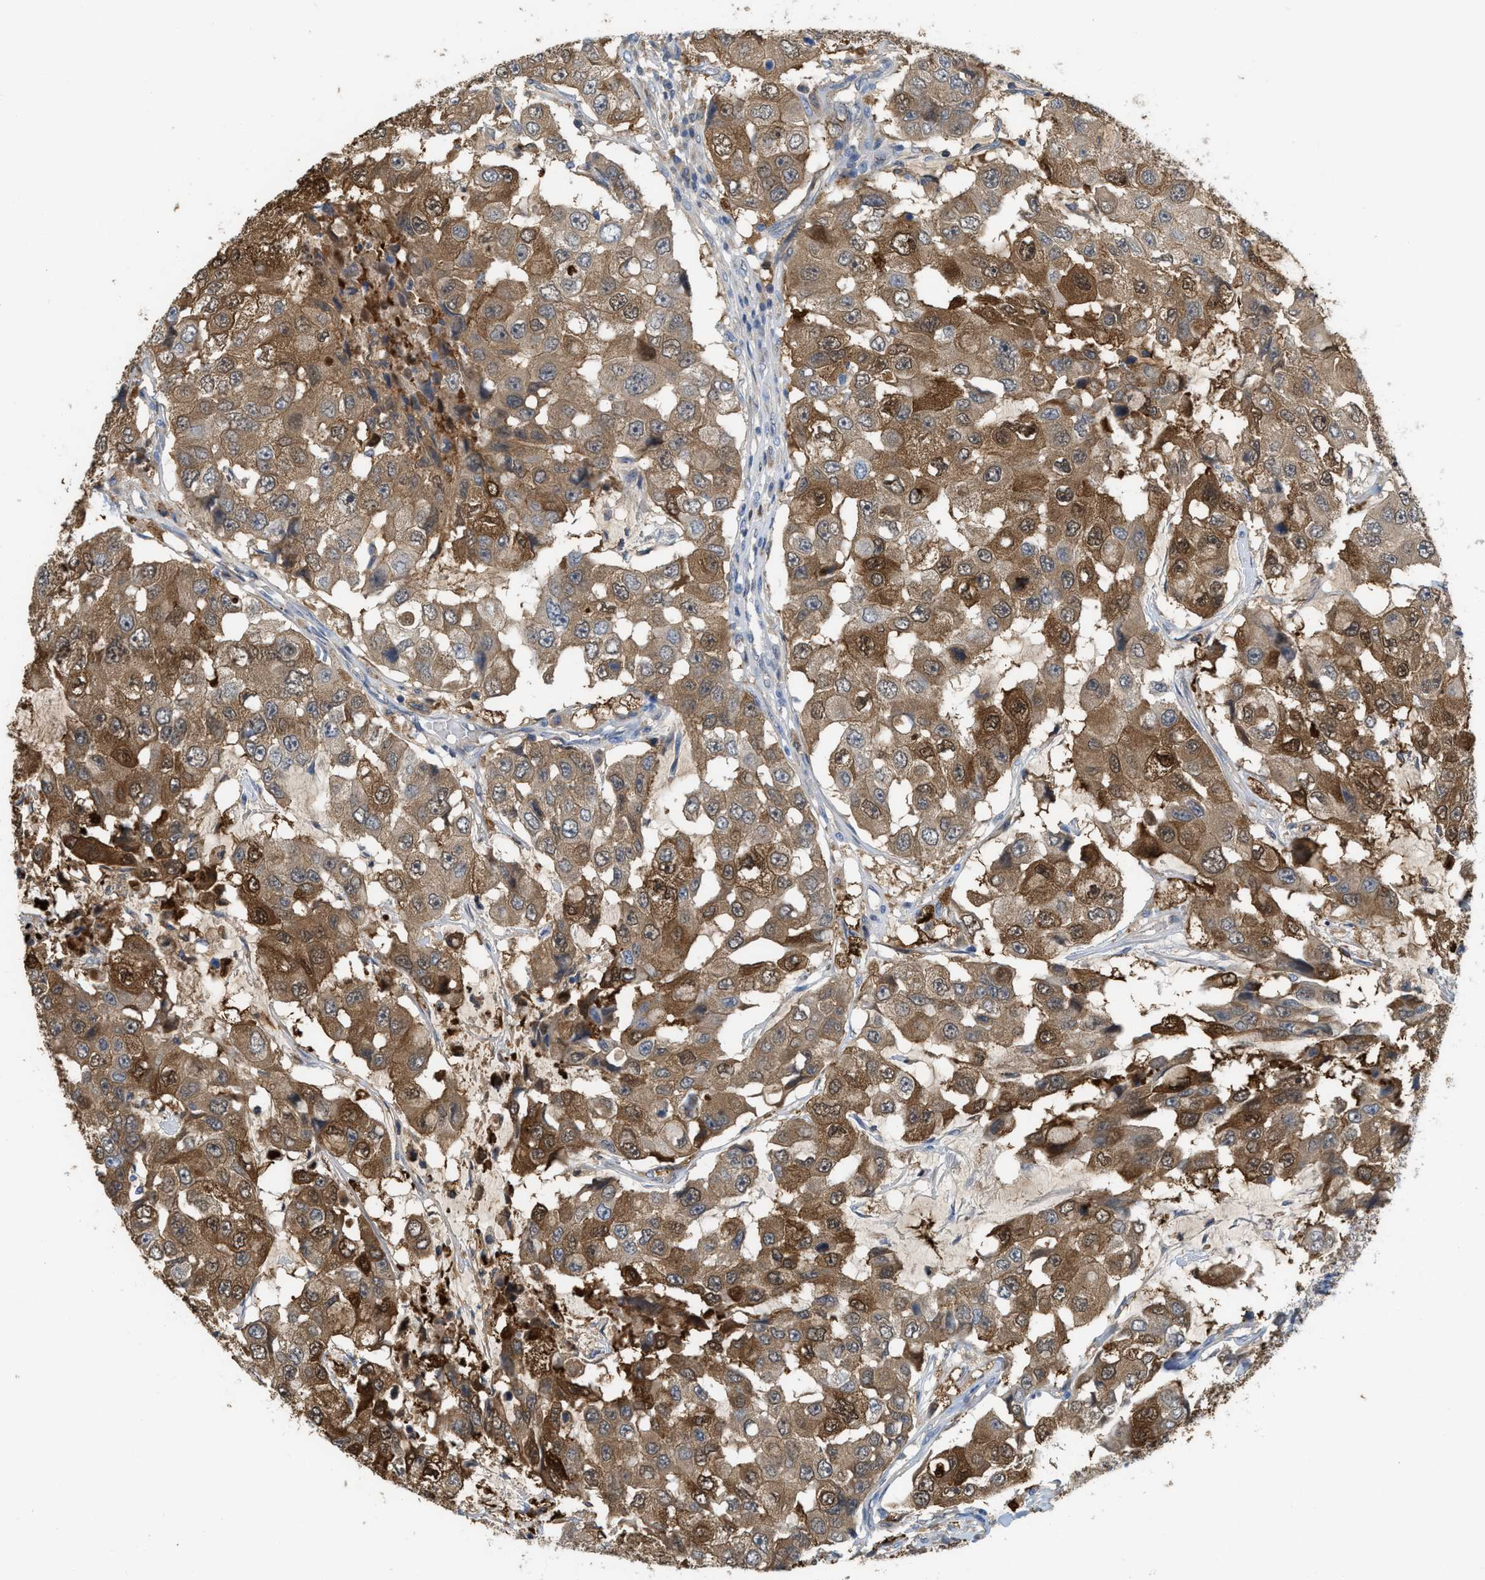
{"staining": {"intensity": "strong", "quantity": "25%-75%", "location": "cytoplasmic/membranous"}, "tissue": "breast cancer", "cell_type": "Tumor cells", "image_type": "cancer", "snomed": [{"axis": "morphology", "description": "Duct carcinoma"}, {"axis": "topography", "description": "Breast"}], "caption": "IHC staining of breast infiltrating ductal carcinoma, which reveals high levels of strong cytoplasmic/membranous staining in about 25%-75% of tumor cells indicating strong cytoplasmic/membranous protein expression. The staining was performed using DAB (3,3'-diaminobenzidine) (brown) for protein detection and nuclei were counterstained in hematoxylin (blue).", "gene": "CSTB", "patient": {"sex": "female", "age": 27}}